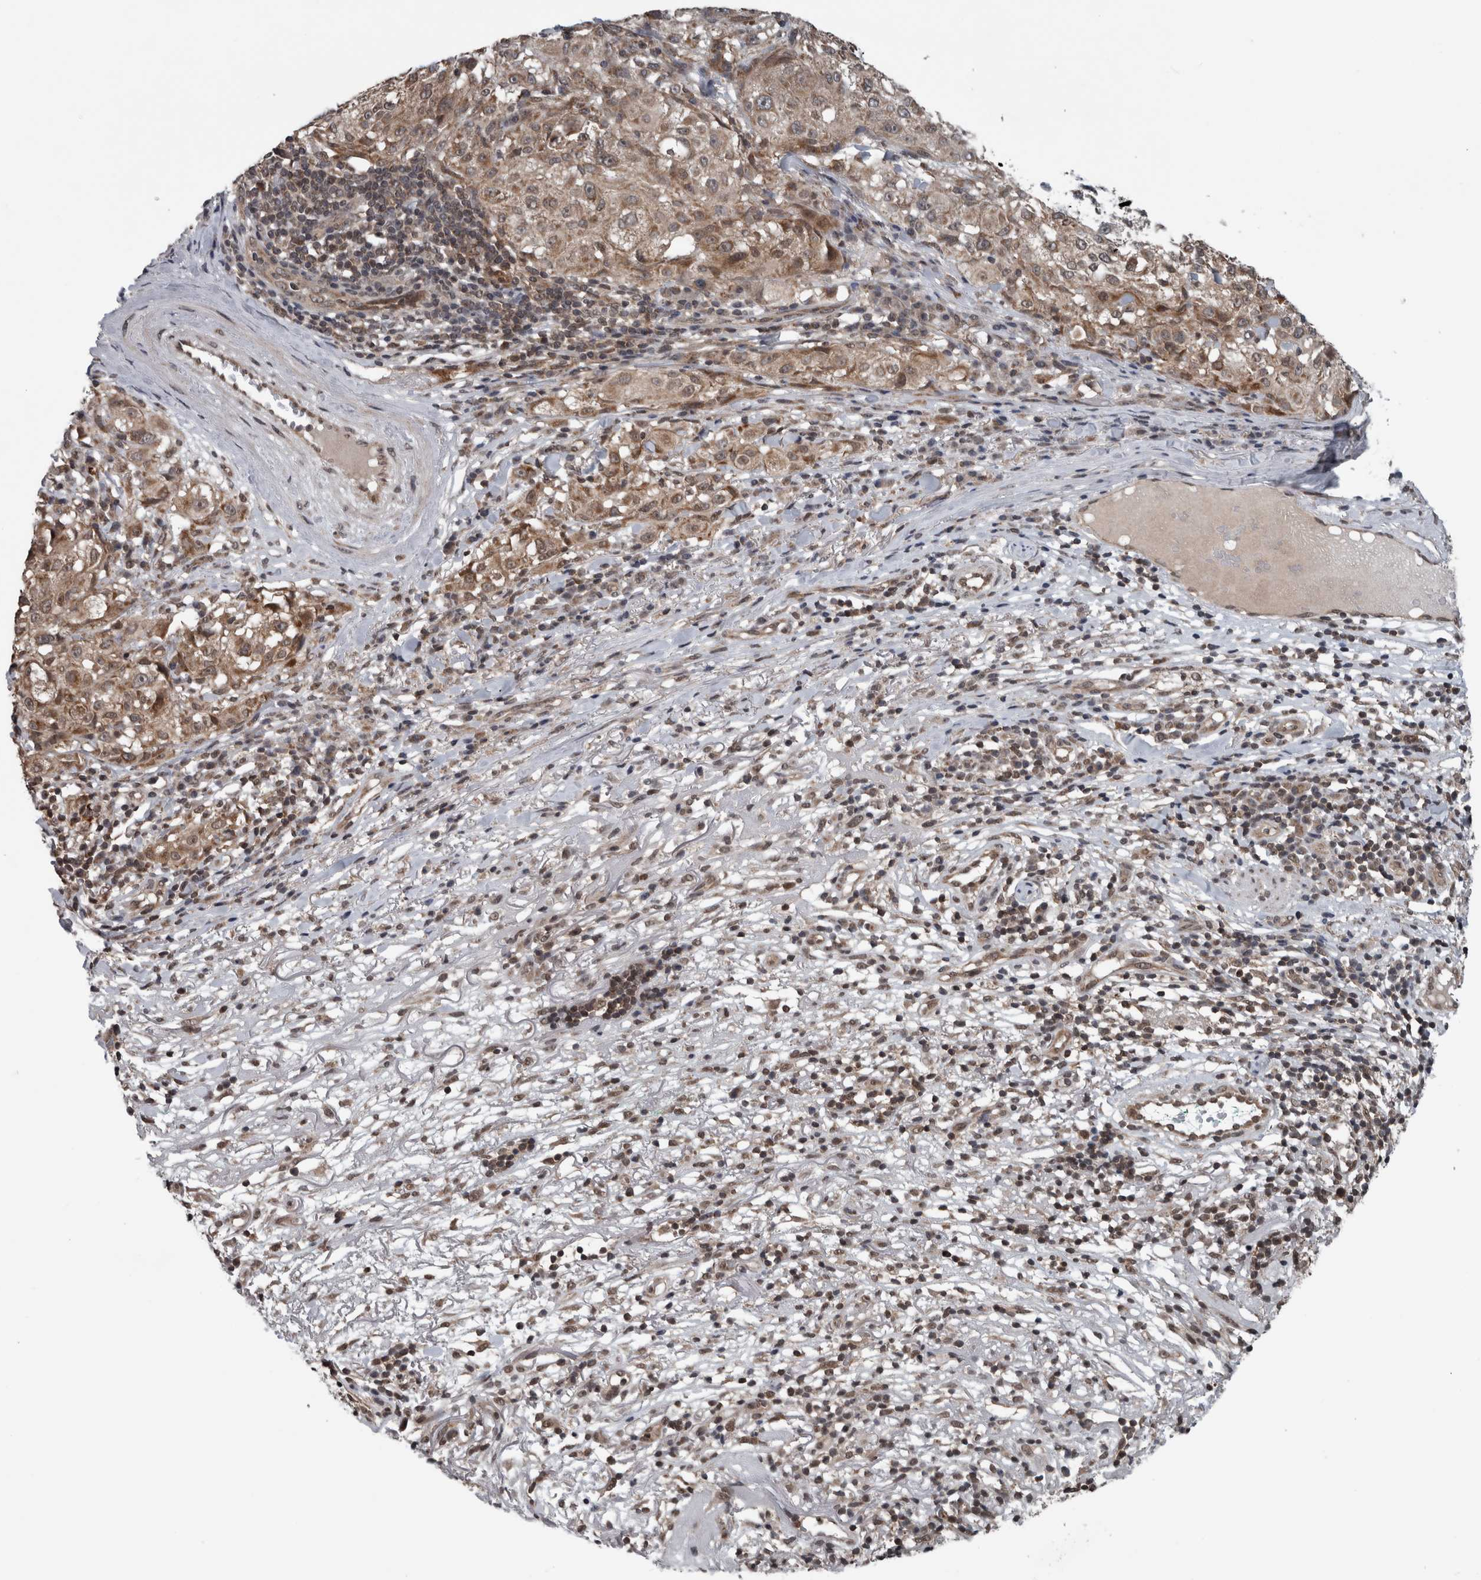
{"staining": {"intensity": "weak", "quantity": "<25%", "location": "cytoplasmic/membranous"}, "tissue": "melanoma", "cell_type": "Tumor cells", "image_type": "cancer", "snomed": [{"axis": "morphology", "description": "Necrosis, NOS"}, {"axis": "morphology", "description": "Malignant melanoma, NOS"}, {"axis": "topography", "description": "Skin"}], "caption": "Tumor cells are negative for brown protein staining in melanoma.", "gene": "ENY2", "patient": {"sex": "female", "age": 87}}